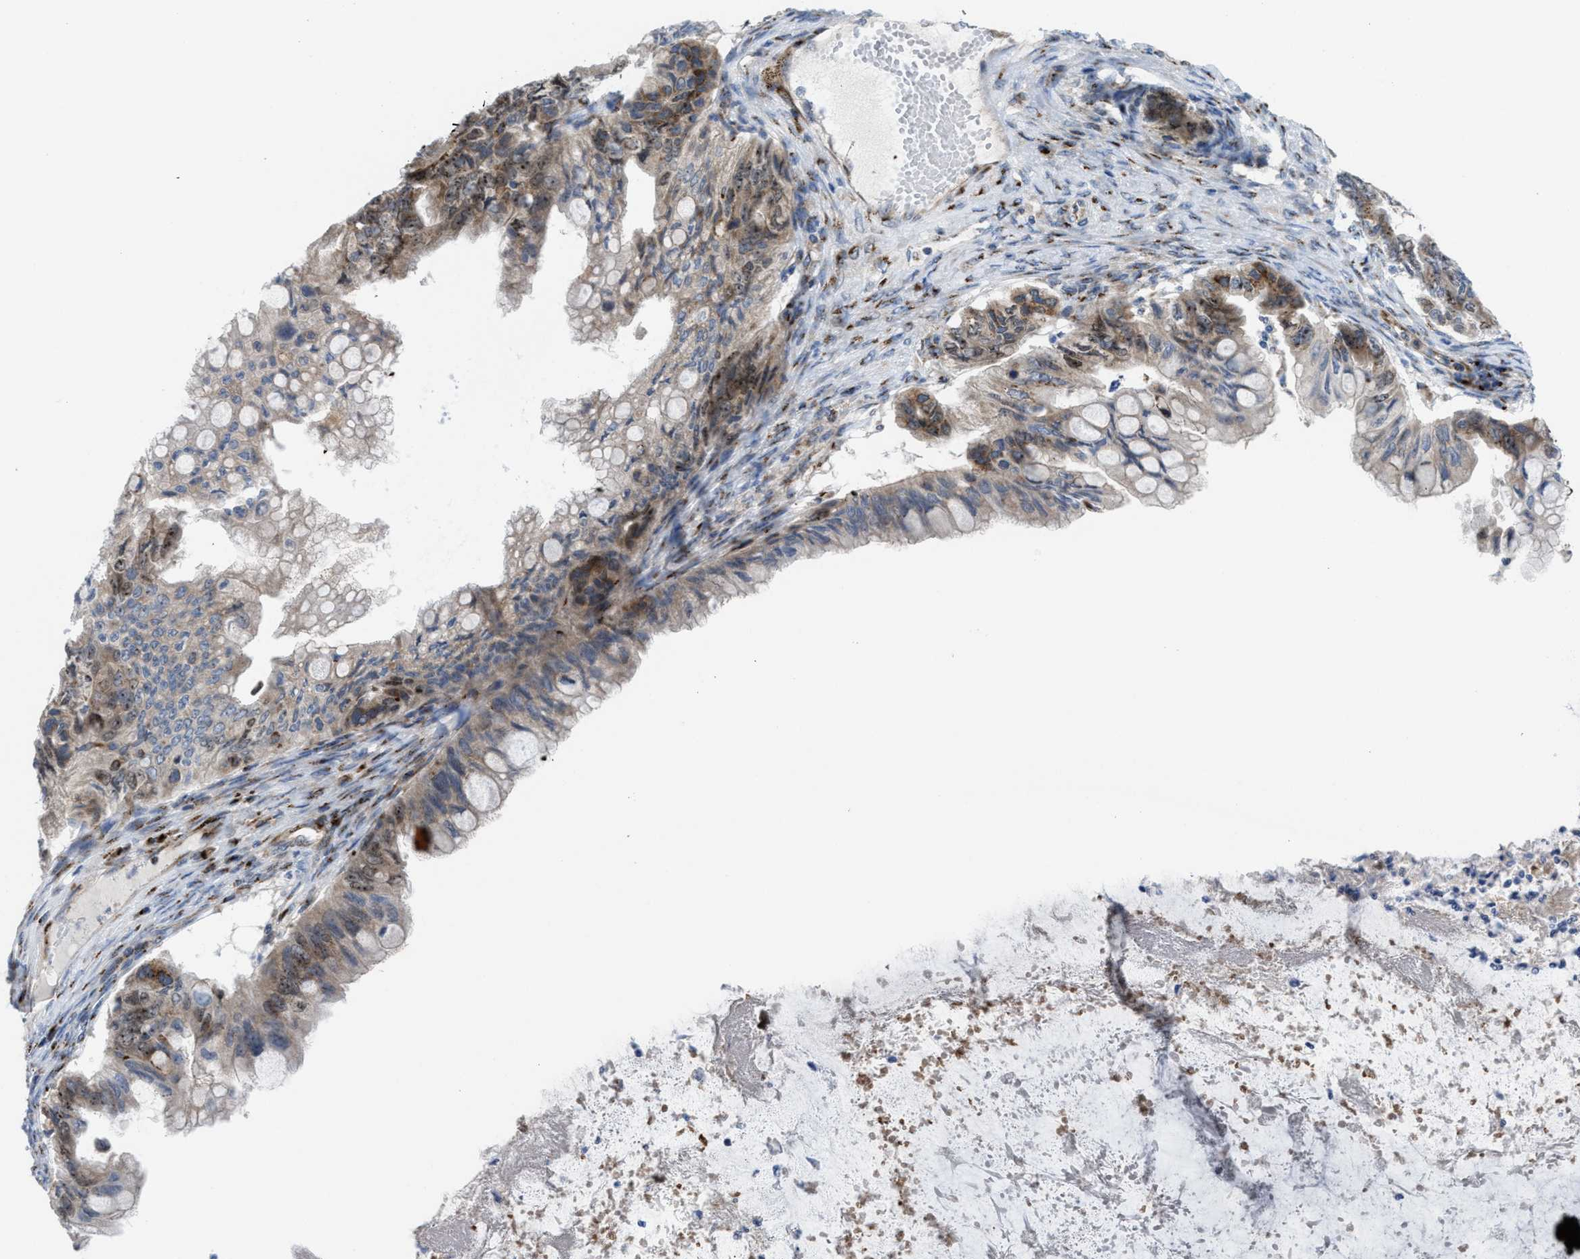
{"staining": {"intensity": "weak", "quantity": ">75%", "location": "cytoplasmic/membranous"}, "tissue": "ovarian cancer", "cell_type": "Tumor cells", "image_type": "cancer", "snomed": [{"axis": "morphology", "description": "Cystadenocarcinoma, mucinous, NOS"}, {"axis": "topography", "description": "Ovary"}], "caption": "Ovarian cancer was stained to show a protein in brown. There is low levels of weak cytoplasmic/membranous positivity in about >75% of tumor cells.", "gene": "SLC38A10", "patient": {"sex": "female", "age": 80}}